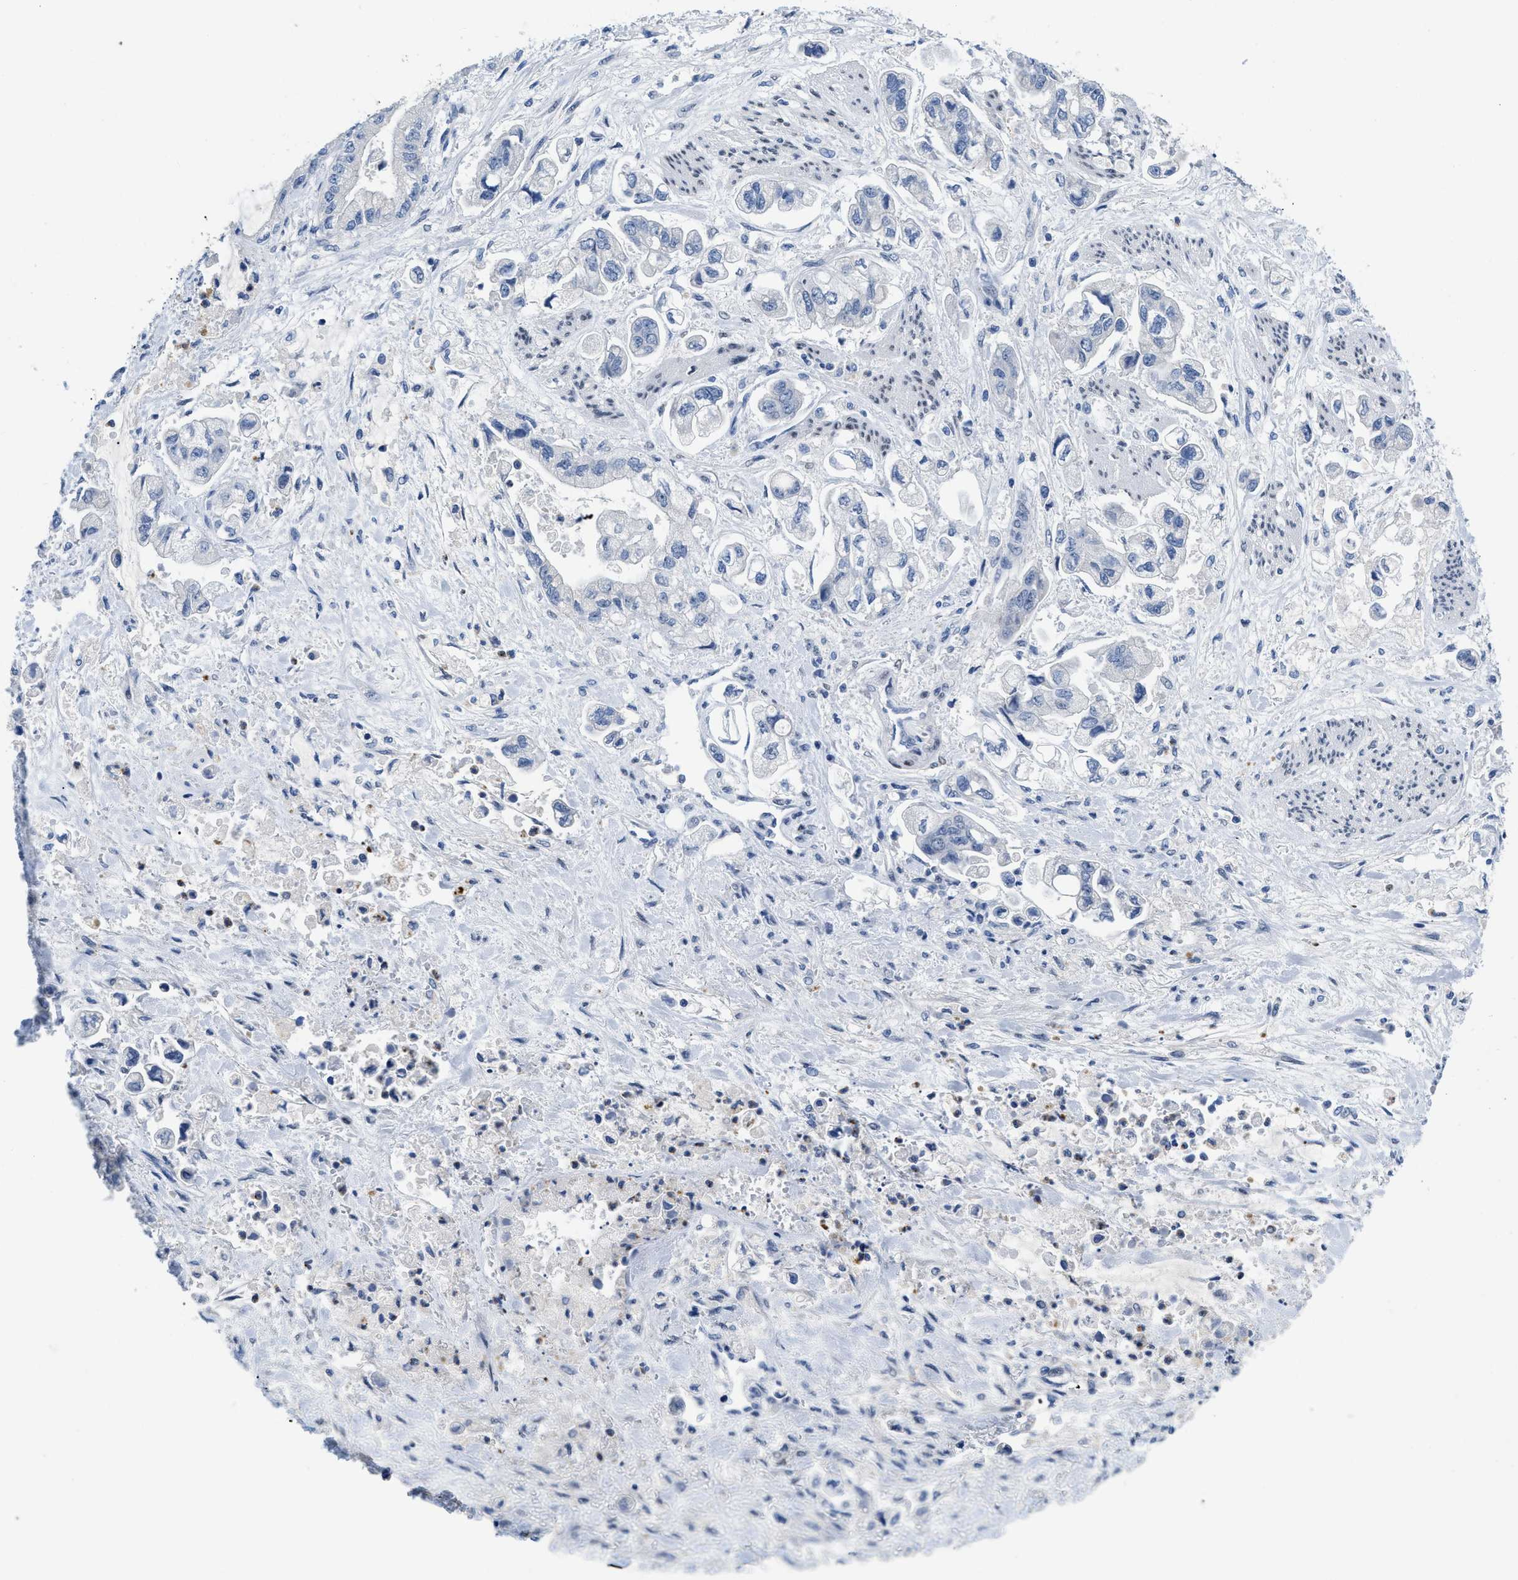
{"staining": {"intensity": "negative", "quantity": "none", "location": "none"}, "tissue": "stomach cancer", "cell_type": "Tumor cells", "image_type": "cancer", "snomed": [{"axis": "morphology", "description": "Normal tissue, NOS"}, {"axis": "morphology", "description": "Adenocarcinoma, NOS"}, {"axis": "topography", "description": "Stomach"}], "caption": "Protein analysis of stomach adenocarcinoma exhibits no significant expression in tumor cells. (IHC, brightfield microscopy, high magnification).", "gene": "NFIX", "patient": {"sex": "male", "age": 62}}